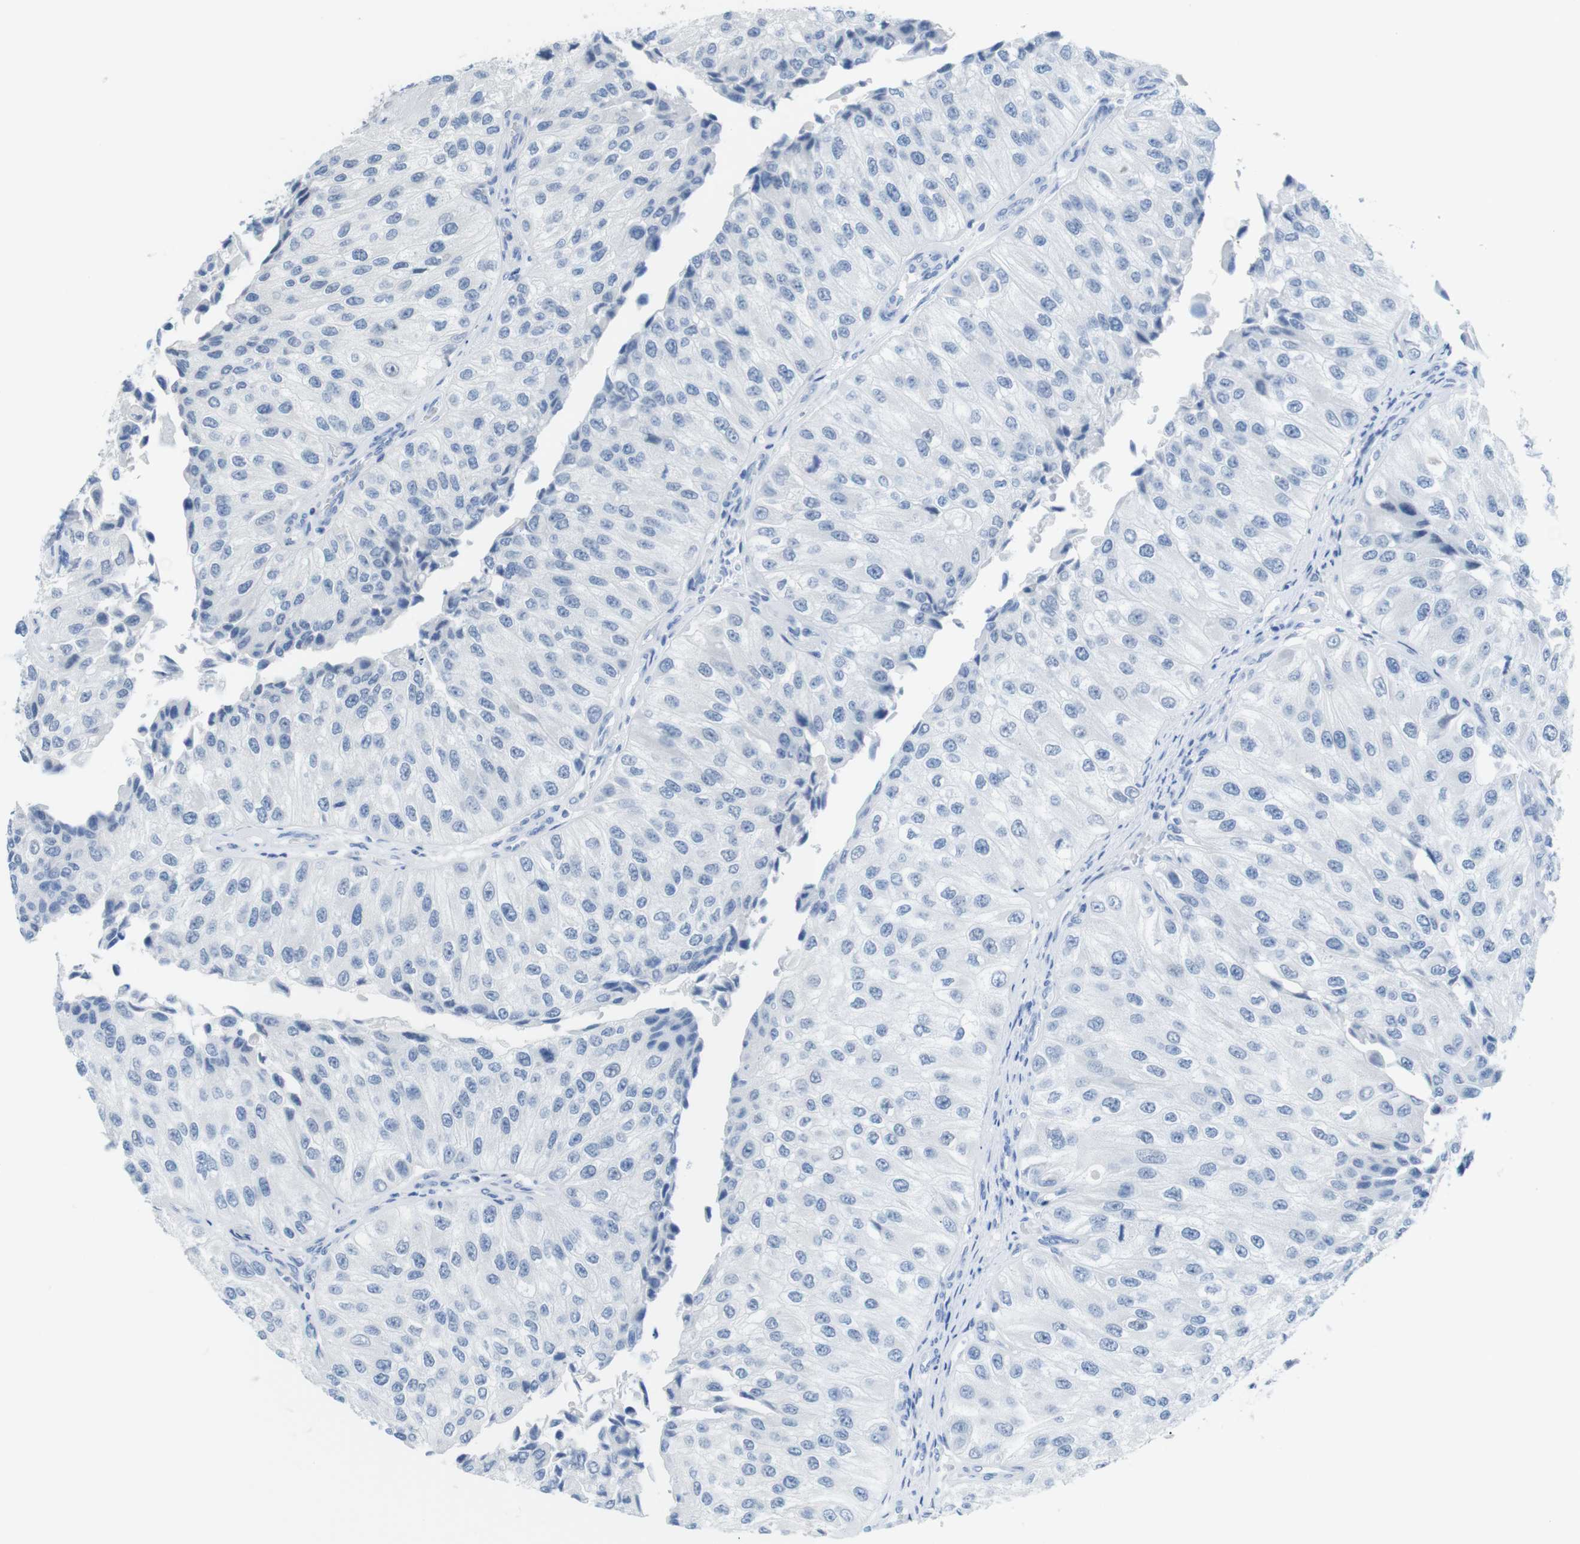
{"staining": {"intensity": "negative", "quantity": "none", "location": "none"}, "tissue": "urothelial cancer", "cell_type": "Tumor cells", "image_type": "cancer", "snomed": [{"axis": "morphology", "description": "Urothelial carcinoma, High grade"}, {"axis": "topography", "description": "Kidney"}, {"axis": "topography", "description": "Urinary bladder"}], "caption": "IHC histopathology image of human urothelial cancer stained for a protein (brown), which reveals no expression in tumor cells.", "gene": "OPN1SW", "patient": {"sex": "male", "age": 77}}